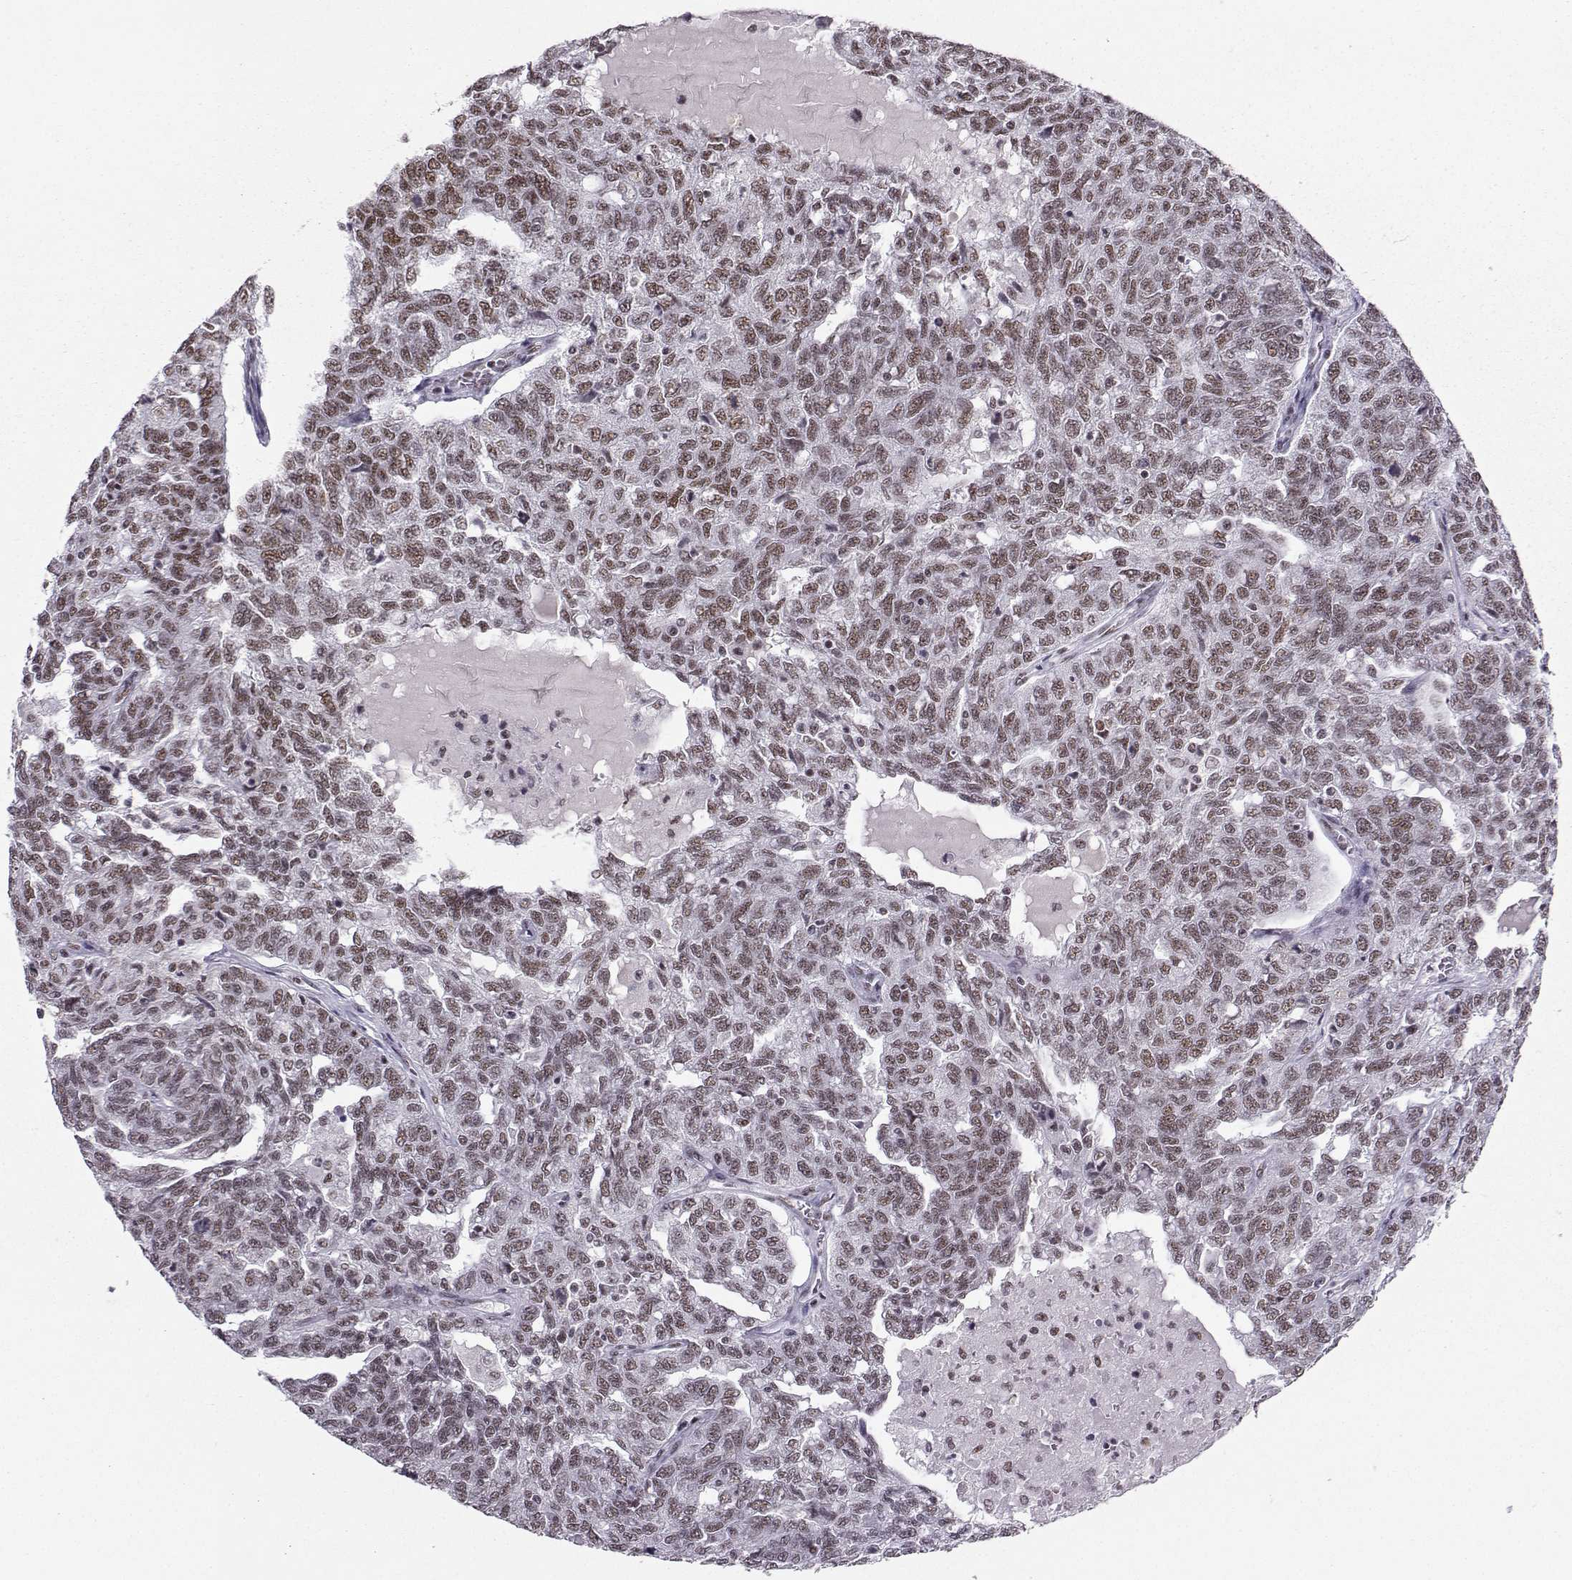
{"staining": {"intensity": "weak", "quantity": "25%-75%", "location": "nuclear"}, "tissue": "ovarian cancer", "cell_type": "Tumor cells", "image_type": "cancer", "snomed": [{"axis": "morphology", "description": "Cystadenocarcinoma, serous, NOS"}, {"axis": "topography", "description": "Ovary"}], "caption": "Serous cystadenocarcinoma (ovarian) stained with IHC displays weak nuclear expression in approximately 25%-75% of tumor cells.", "gene": "SNRPB2", "patient": {"sex": "female", "age": 71}}